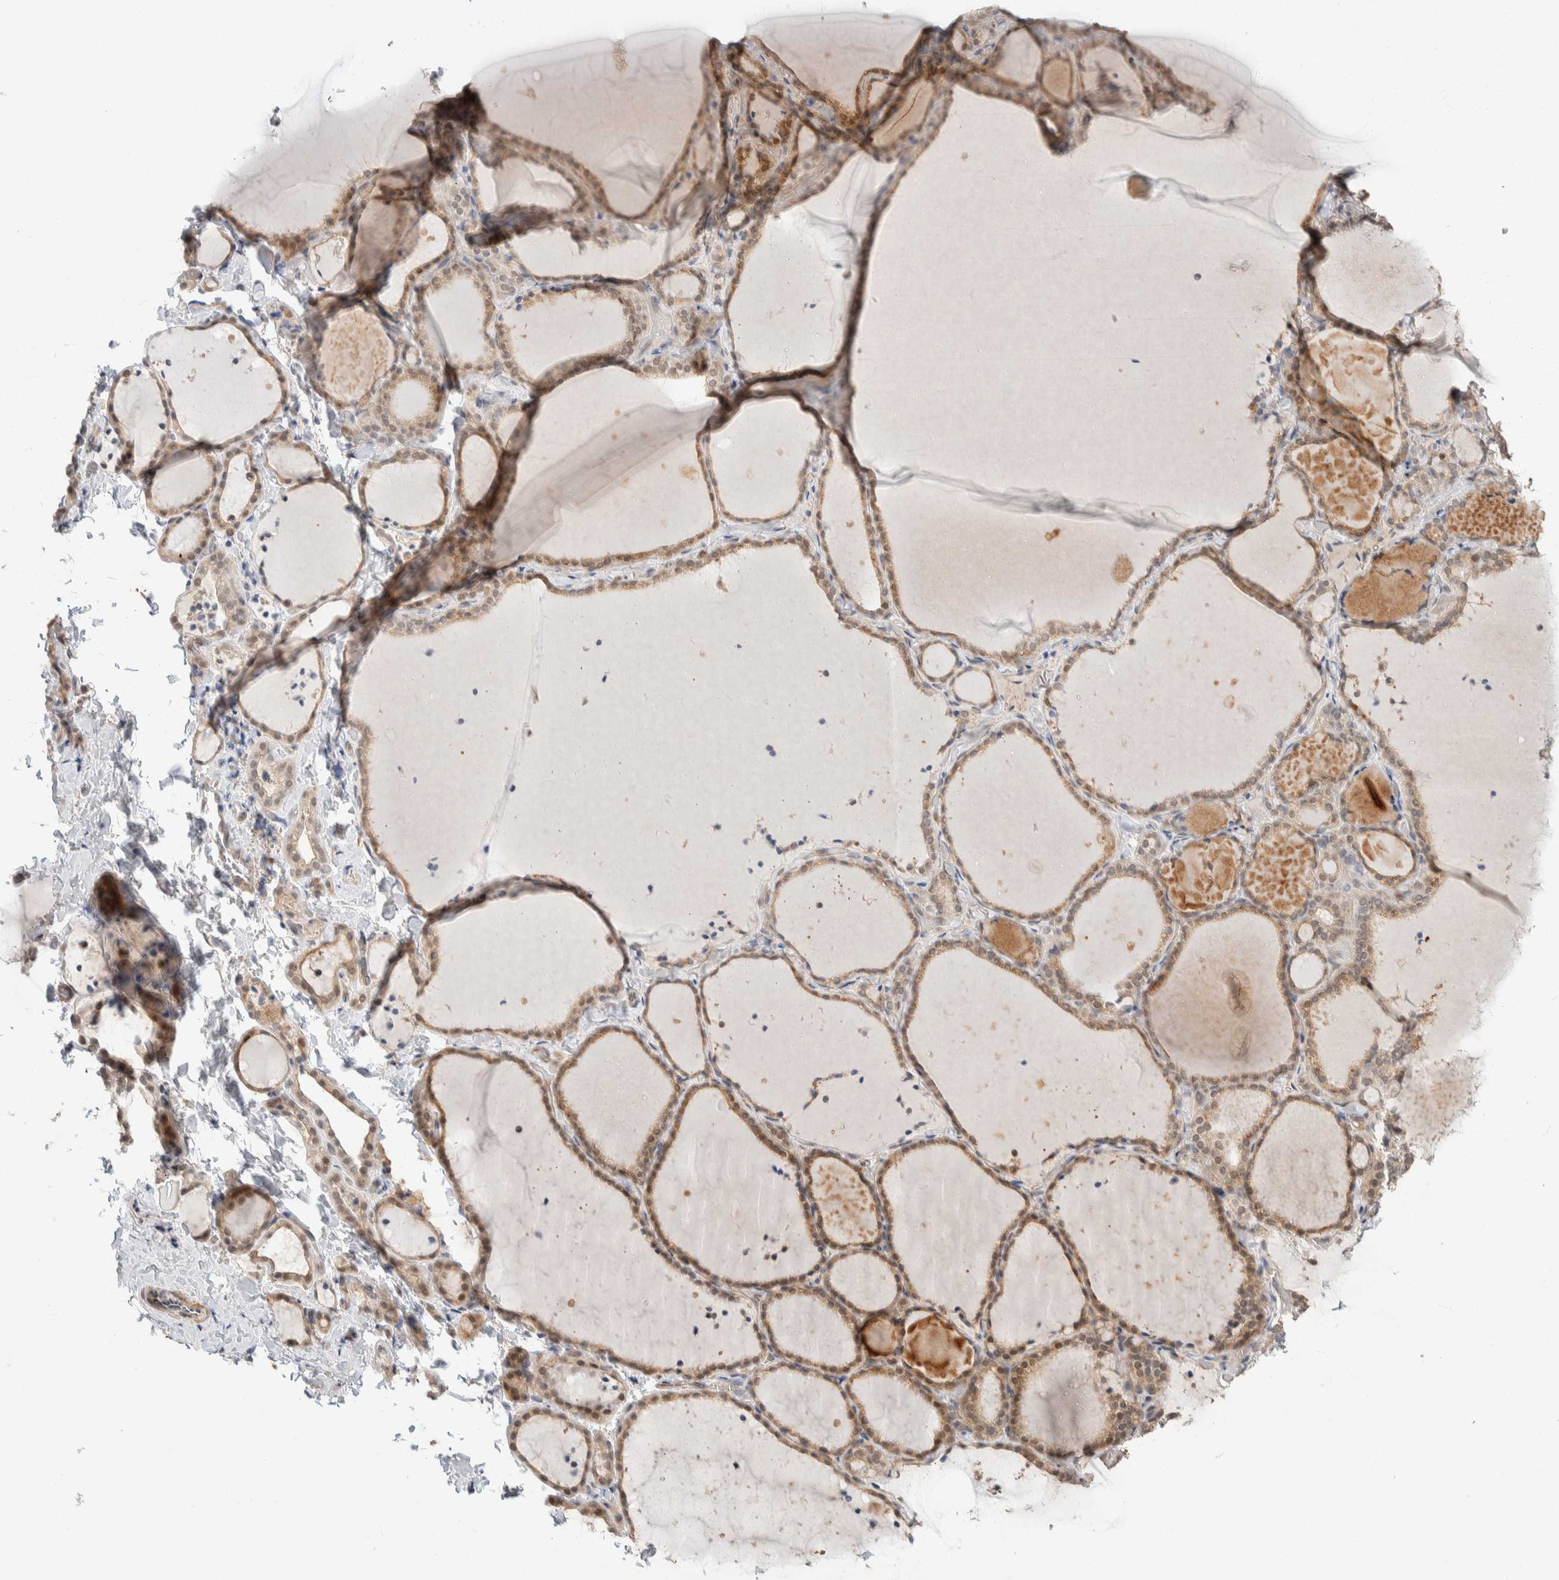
{"staining": {"intensity": "moderate", "quantity": ">75%", "location": "cytoplasmic/membranous"}, "tissue": "thyroid gland", "cell_type": "Glandular cells", "image_type": "normal", "snomed": [{"axis": "morphology", "description": "Normal tissue, NOS"}, {"axis": "topography", "description": "Thyroid gland"}], "caption": "Moderate cytoplasmic/membranous positivity is identified in approximately >75% of glandular cells in benign thyroid gland.", "gene": "ZBTB2", "patient": {"sex": "female", "age": 22}}